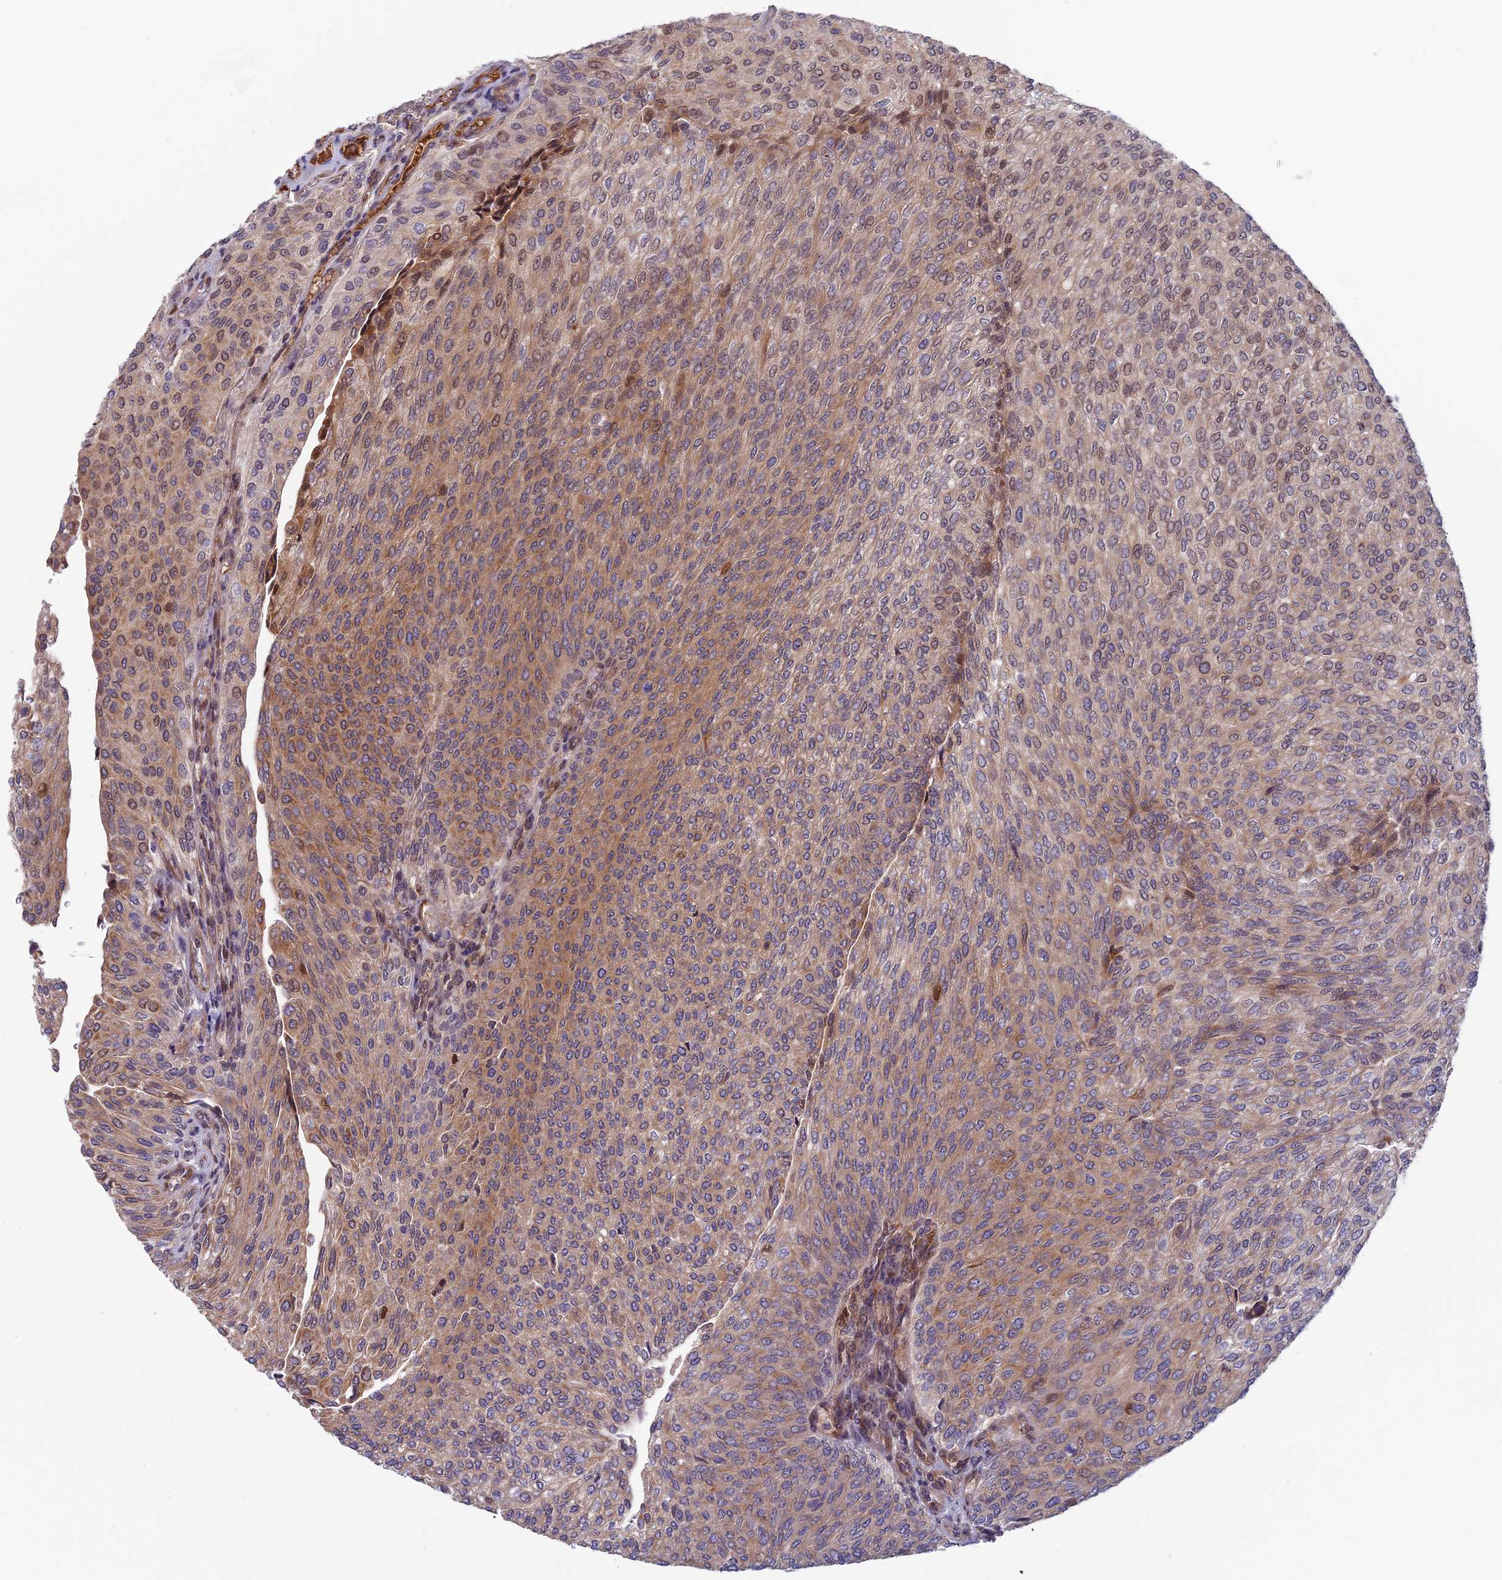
{"staining": {"intensity": "moderate", "quantity": "25%-75%", "location": "cytoplasmic/membranous,nuclear"}, "tissue": "urothelial cancer", "cell_type": "Tumor cells", "image_type": "cancer", "snomed": [{"axis": "morphology", "description": "Urothelial carcinoma, High grade"}, {"axis": "topography", "description": "Urinary bladder"}], "caption": "High-magnification brightfield microscopy of urothelial cancer stained with DAB (brown) and counterstained with hematoxylin (blue). tumor cells exhibit moderate cytoplasmic/membranous and nuclear staining is identified in about25%-75% of cells. The protein is stained brown, and the nuclei are stained in blue (DAB (3,3'-diaminobenzidine) IHC with brightfield microscopy, high magnification).", "gene": "FADS1", "patient": {"sex": "female", "age": 79}}